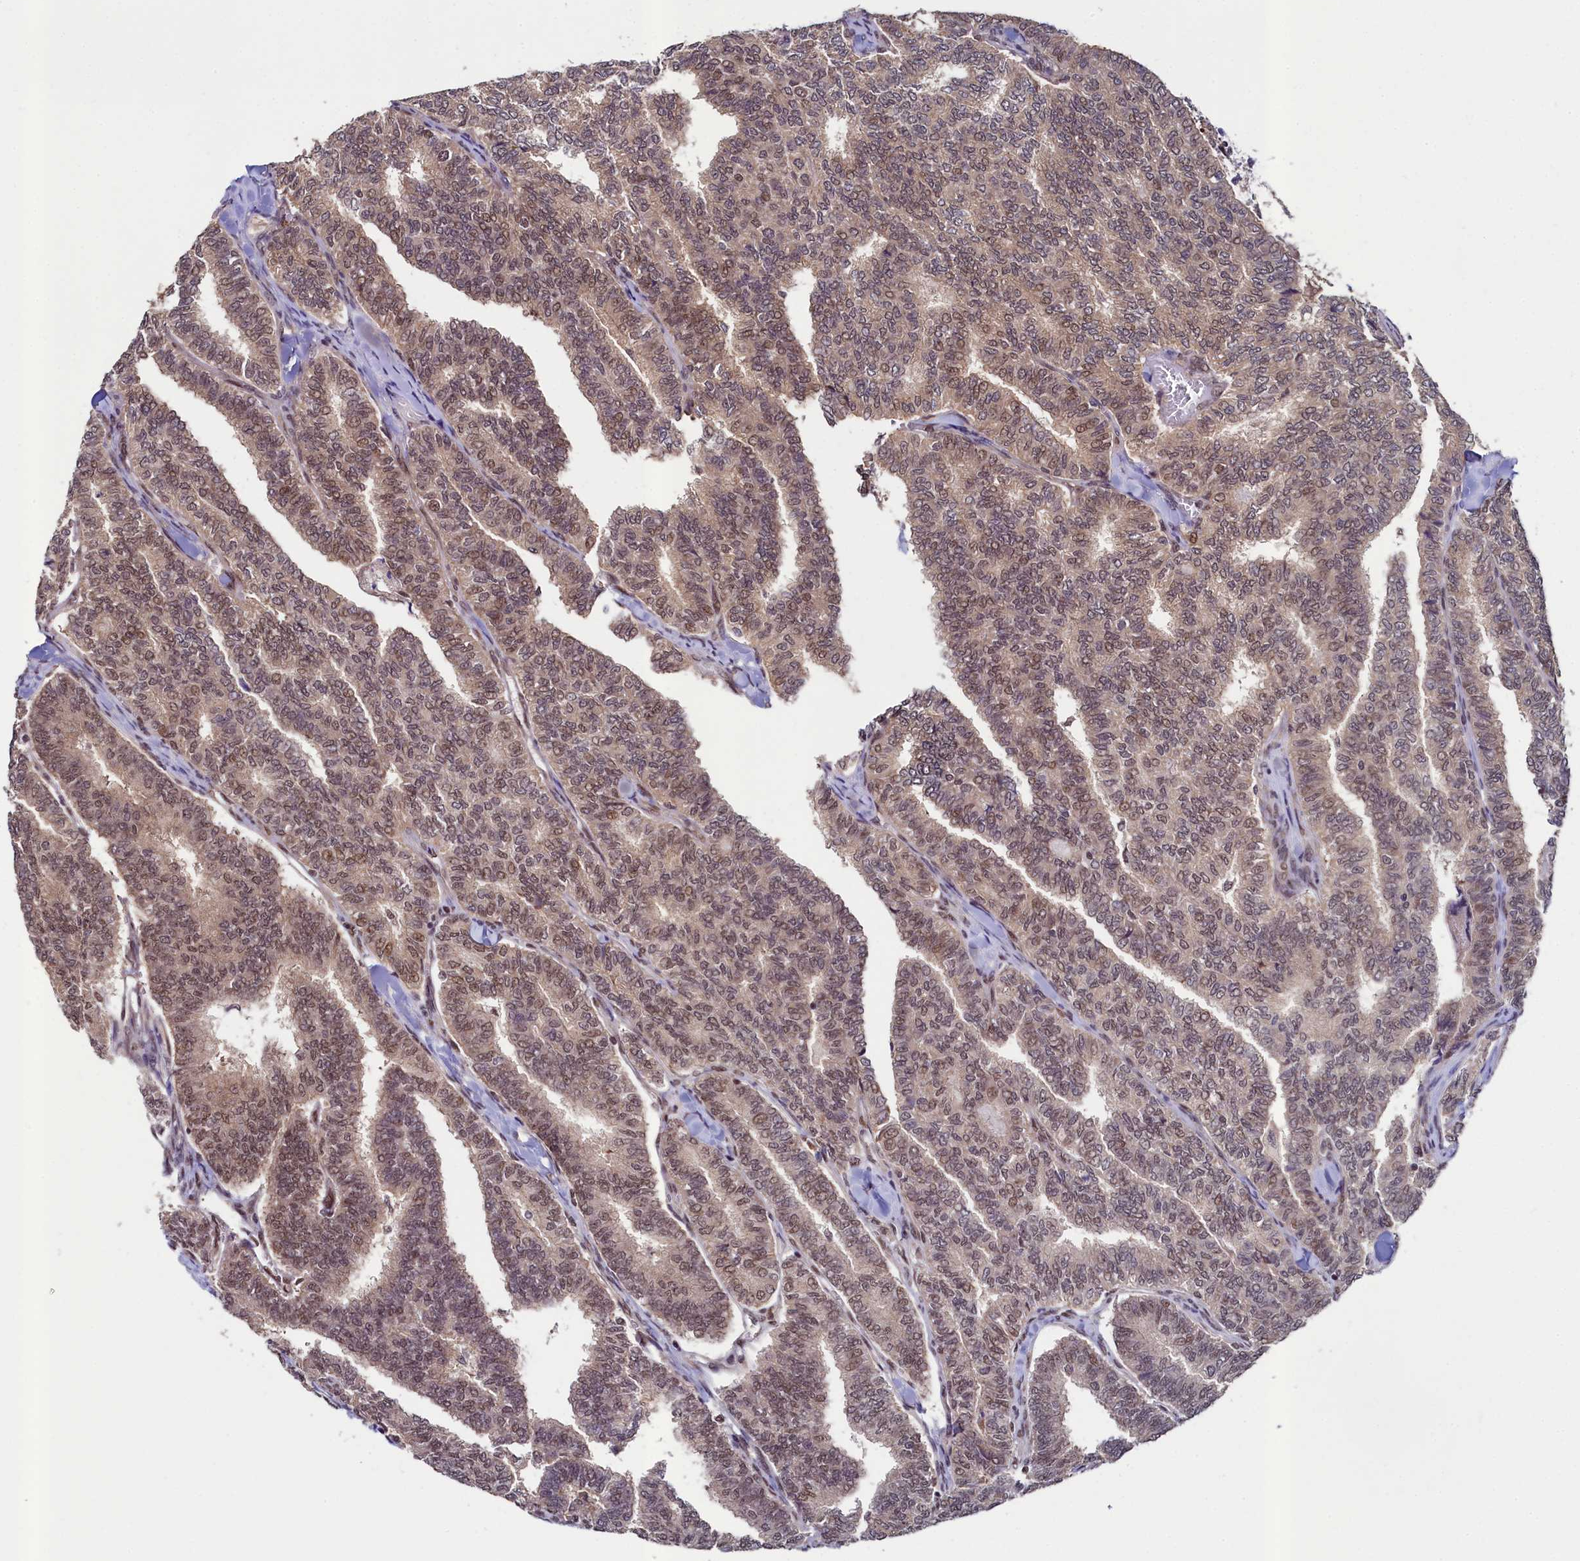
{"staining": {"intensity": "moderate", "quantity": "25%-75%", "location": "nuclear"}, "tissue": "thyroid cancer", "cell_type": "Tumor cells", "image_type": "cancer", "snomed": [{"axis": "morphology", "description": "Papillary adenocarcinoma, NOS"}, {"axis": "topography", "description": "Thyroid gland"}], "caption": "Immunohistochemical staining of thyroid cancer (papillary adenocarcinoma) demonstrates medium levels of moderate nuclear positivity in approximately 25%-75% of tumor cells.", "gene": "LEO1", "patient": {"sex": "female", "age": 35}}